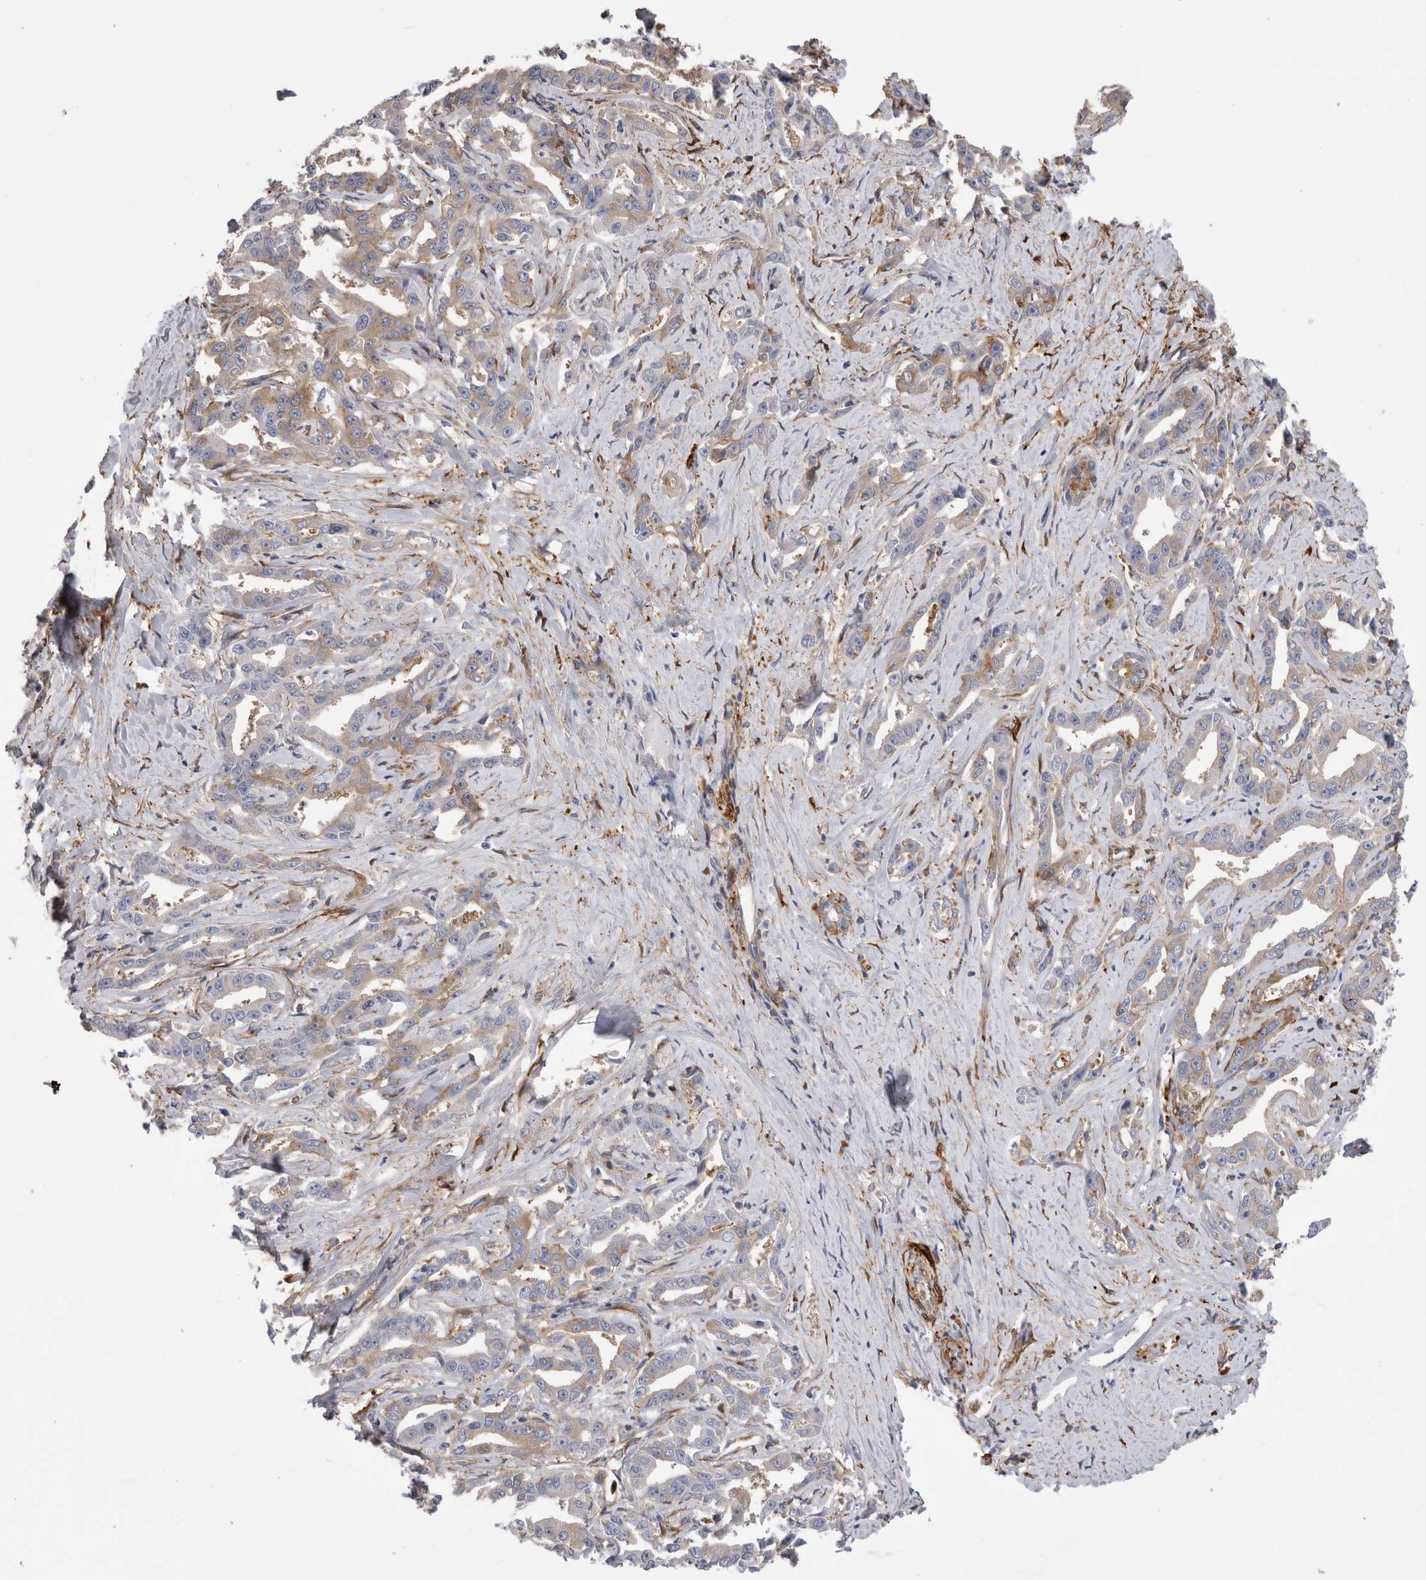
{"staining": {"intensity": "weak", "quantity": "<25%", "location": "cytoplasmic/membranous"}, "tissue": "liver cancer", "cell_type": "Tumor cells", "image_type": "cancer", "snomed": [{"axis": "morphology", "description": "Cholangiocarcinoma"}, {"axis": "topography", "description": "Liver"}], "caption": "Liver cholangiocarcinoma was stained to show a protein in brown. There is no significant expression in tumor cells. (DAB (3,3'-diaminobenzidine) IHC visualized using brightfield microscopy, high magnification).", "gene": "EPRS1", "patient": {"sex": "male", "age": 59}}